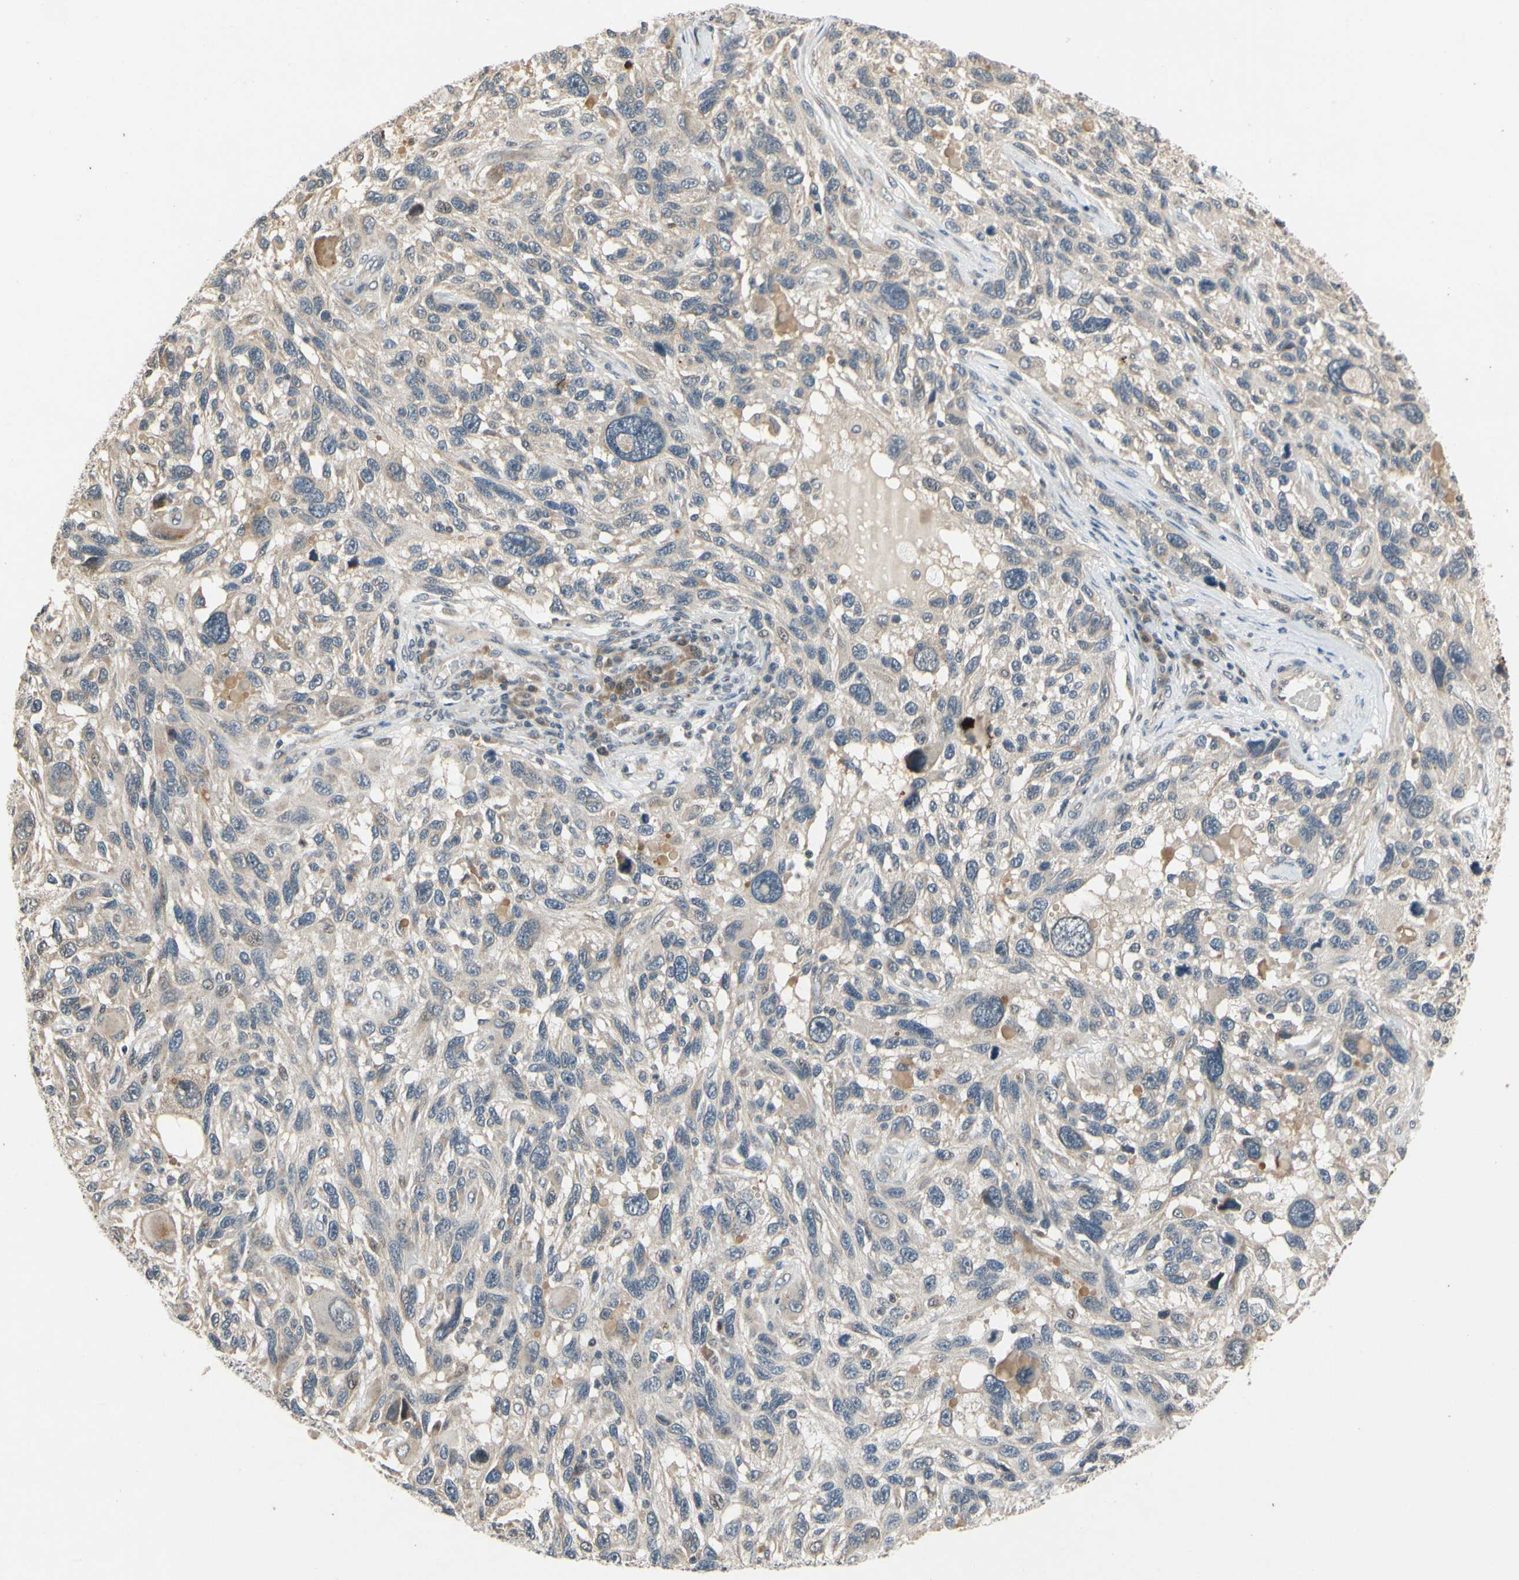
{"staining": {"intensity": "weak", "quantity": ">75%", "location": "cytoplasmic/membranous"}, "tissue": "melanoma", "cell_type": "Tumor cells", "image_type": "cancer", "snomed": [{"axis": "morphology", "description": "Malignant melanoma, NOS"}, {"axis": "topography", "description": "Skin"}], "caption": "Melanoma tissue demonstrates weak cytoplasmic/membranous positivity in about >75% of tumor cells, visualized by immunohistochemistry.", "gene": "ATP2C1", "patient": {"sex": "male", "age": 53}}